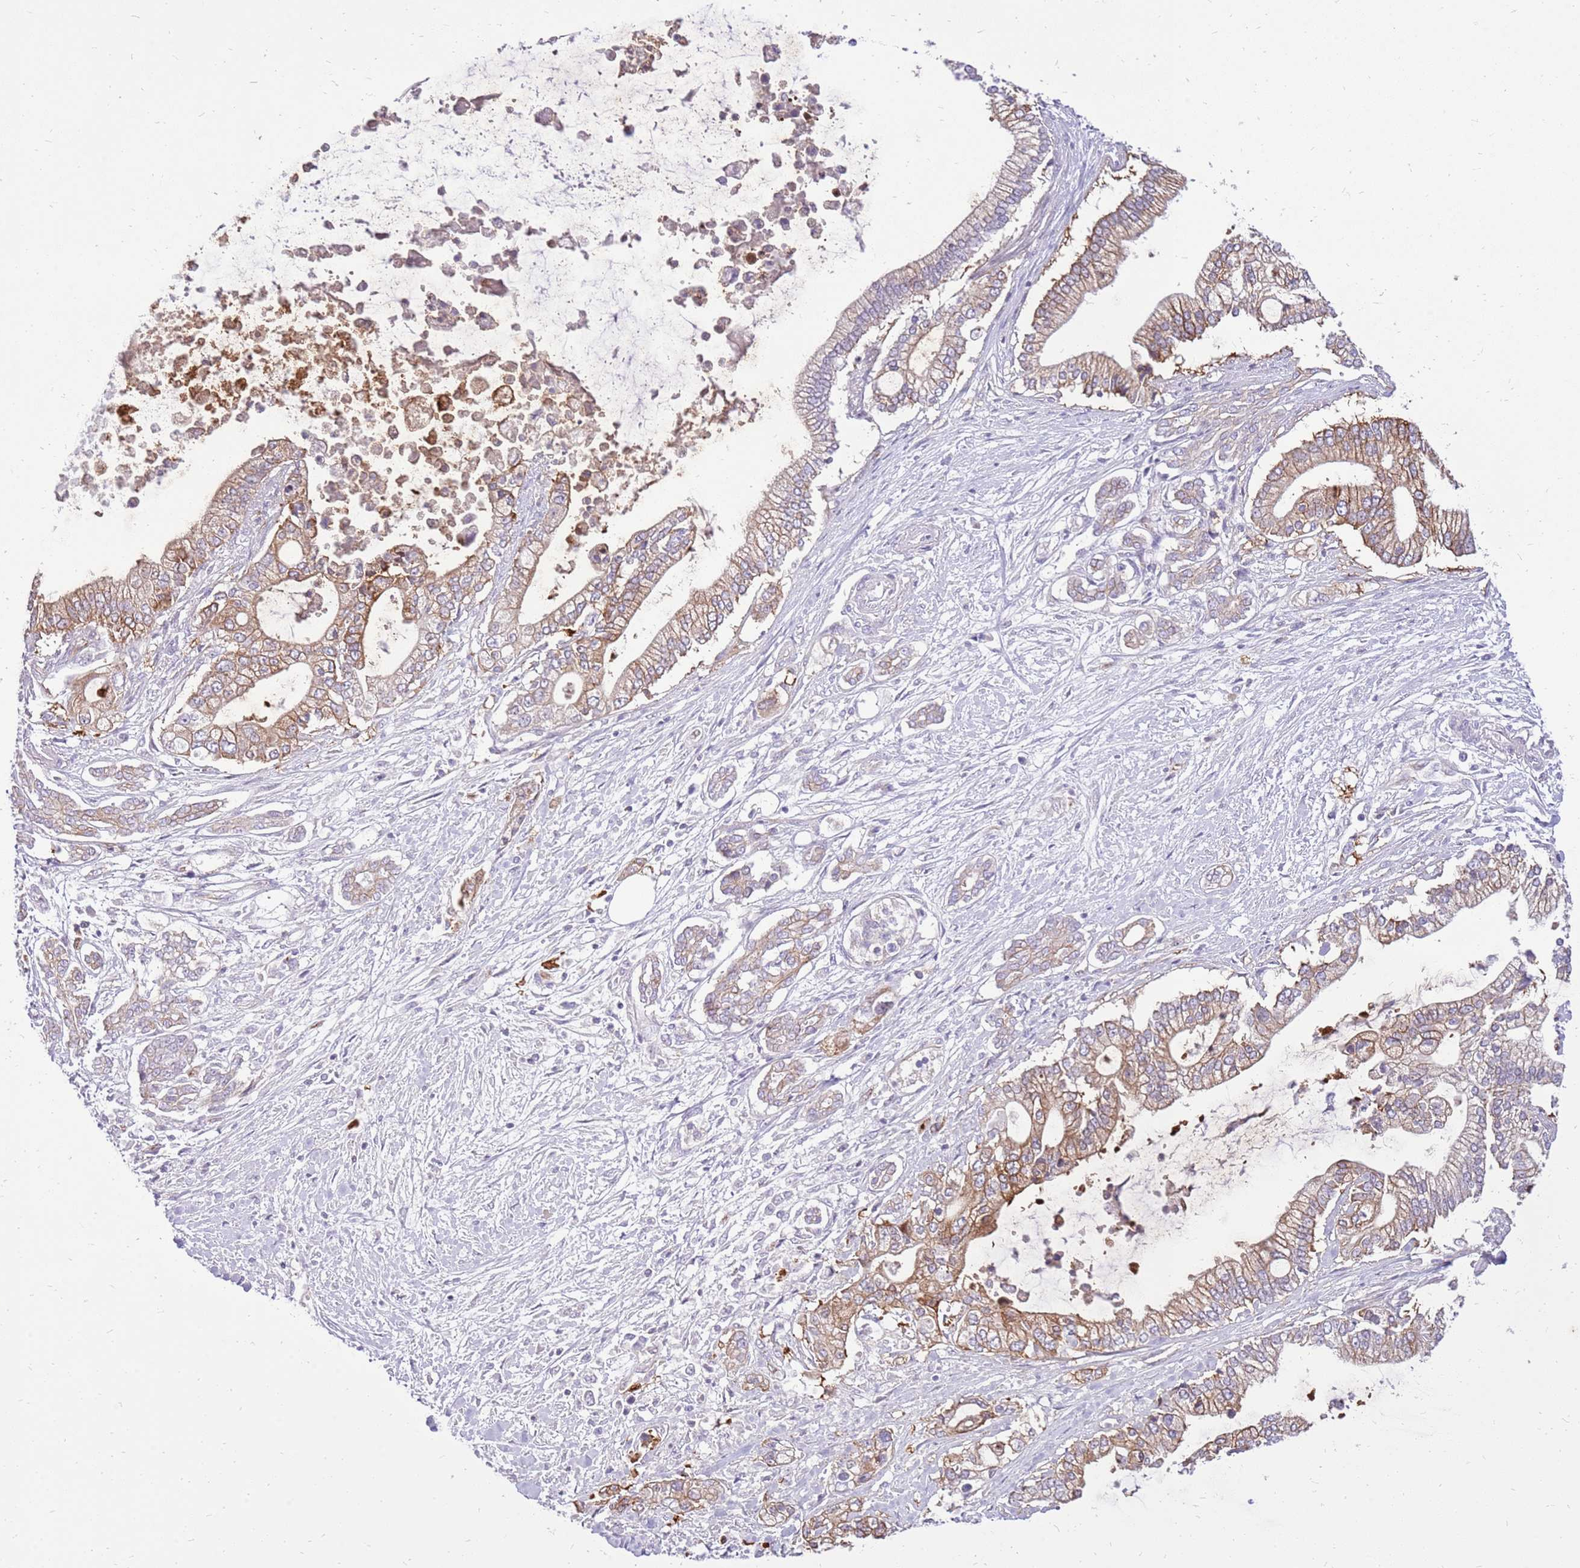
{"staining": {"intensity": "moderate", "quantity": "25%-75%", "location": "cytoplasmic/membranous"}, "tissue": "pancreatic cancer", "cell_type": "Tumor cells", "image_type": "cancer", "snomed": [{"axis": "morphology", "description": "Adenocarcinoma, NOS"}, {"axis": "topography", "description": "Pancreas"}], "caption": "Immunohistochemistry of pancreatic adenocarcinoma displays medium levels of moderate cytoplasmic/membranous positivity in about 25%-75% of tumor cells.", "gene": "WDR90", "patient": {"sex": "male", "age": 69}}